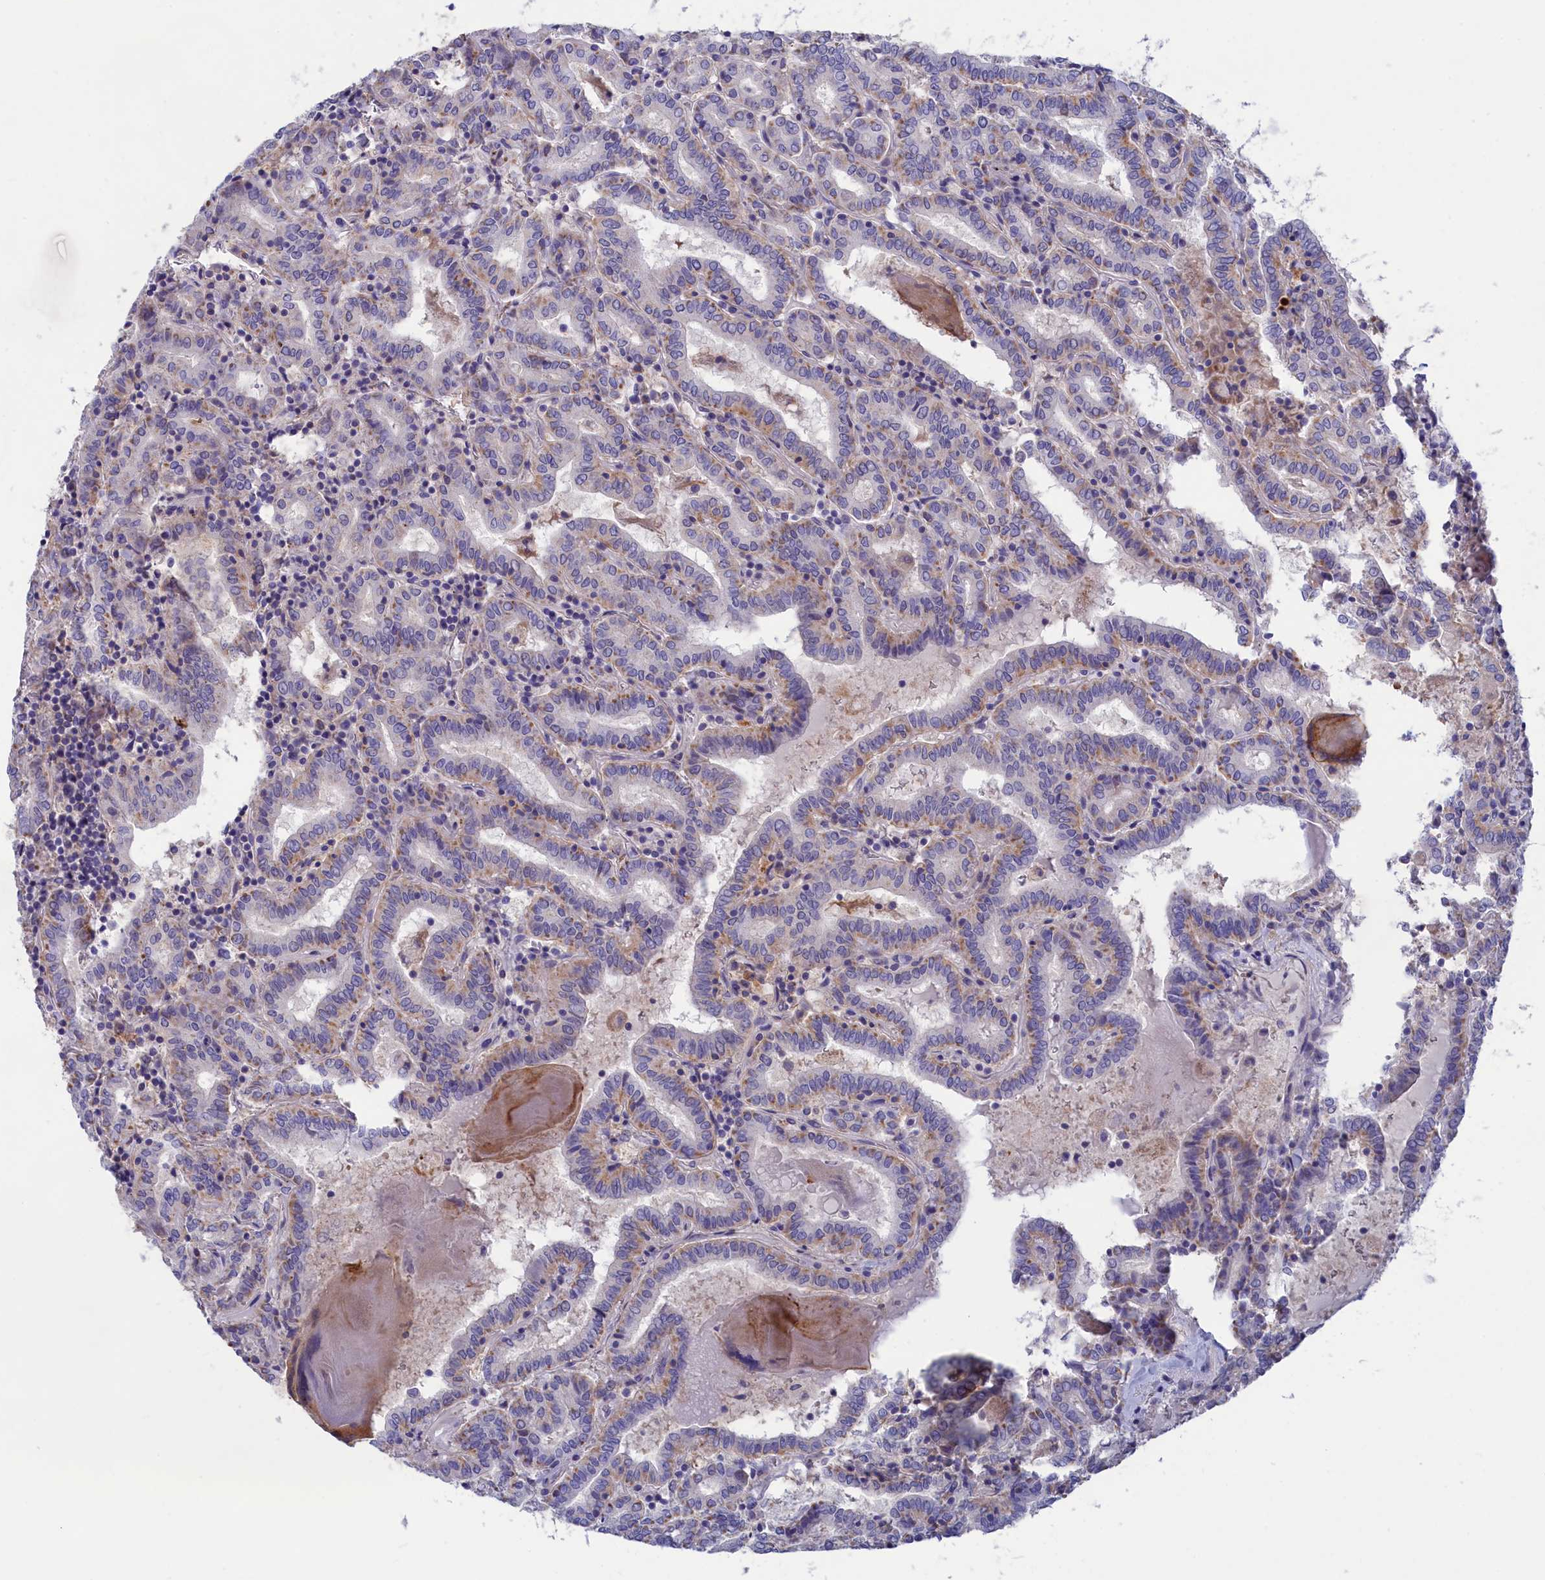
{"staining": {"intensity": "moderate", "quantity": "<25%", "location": "cytoplasmic/membranous"}, "tissue": "thyroid cancer", "cell_type": "Tumor cells", "image_type": "cancer", "snomed": [{"axis": "morphology", "description": "Papillary adenocarcinoma, NOS"}, {"axis": "topography", "description": "Thyroid gland"}], "caption": "Protein analysis of thyroid papillary adenocarcinoma tissue reveals moderate cytoplasmic/membranous expression in approximately <25% of tumor cells.", "gene": "WDR6", "patient": {"sex": "female", "age": 72}}